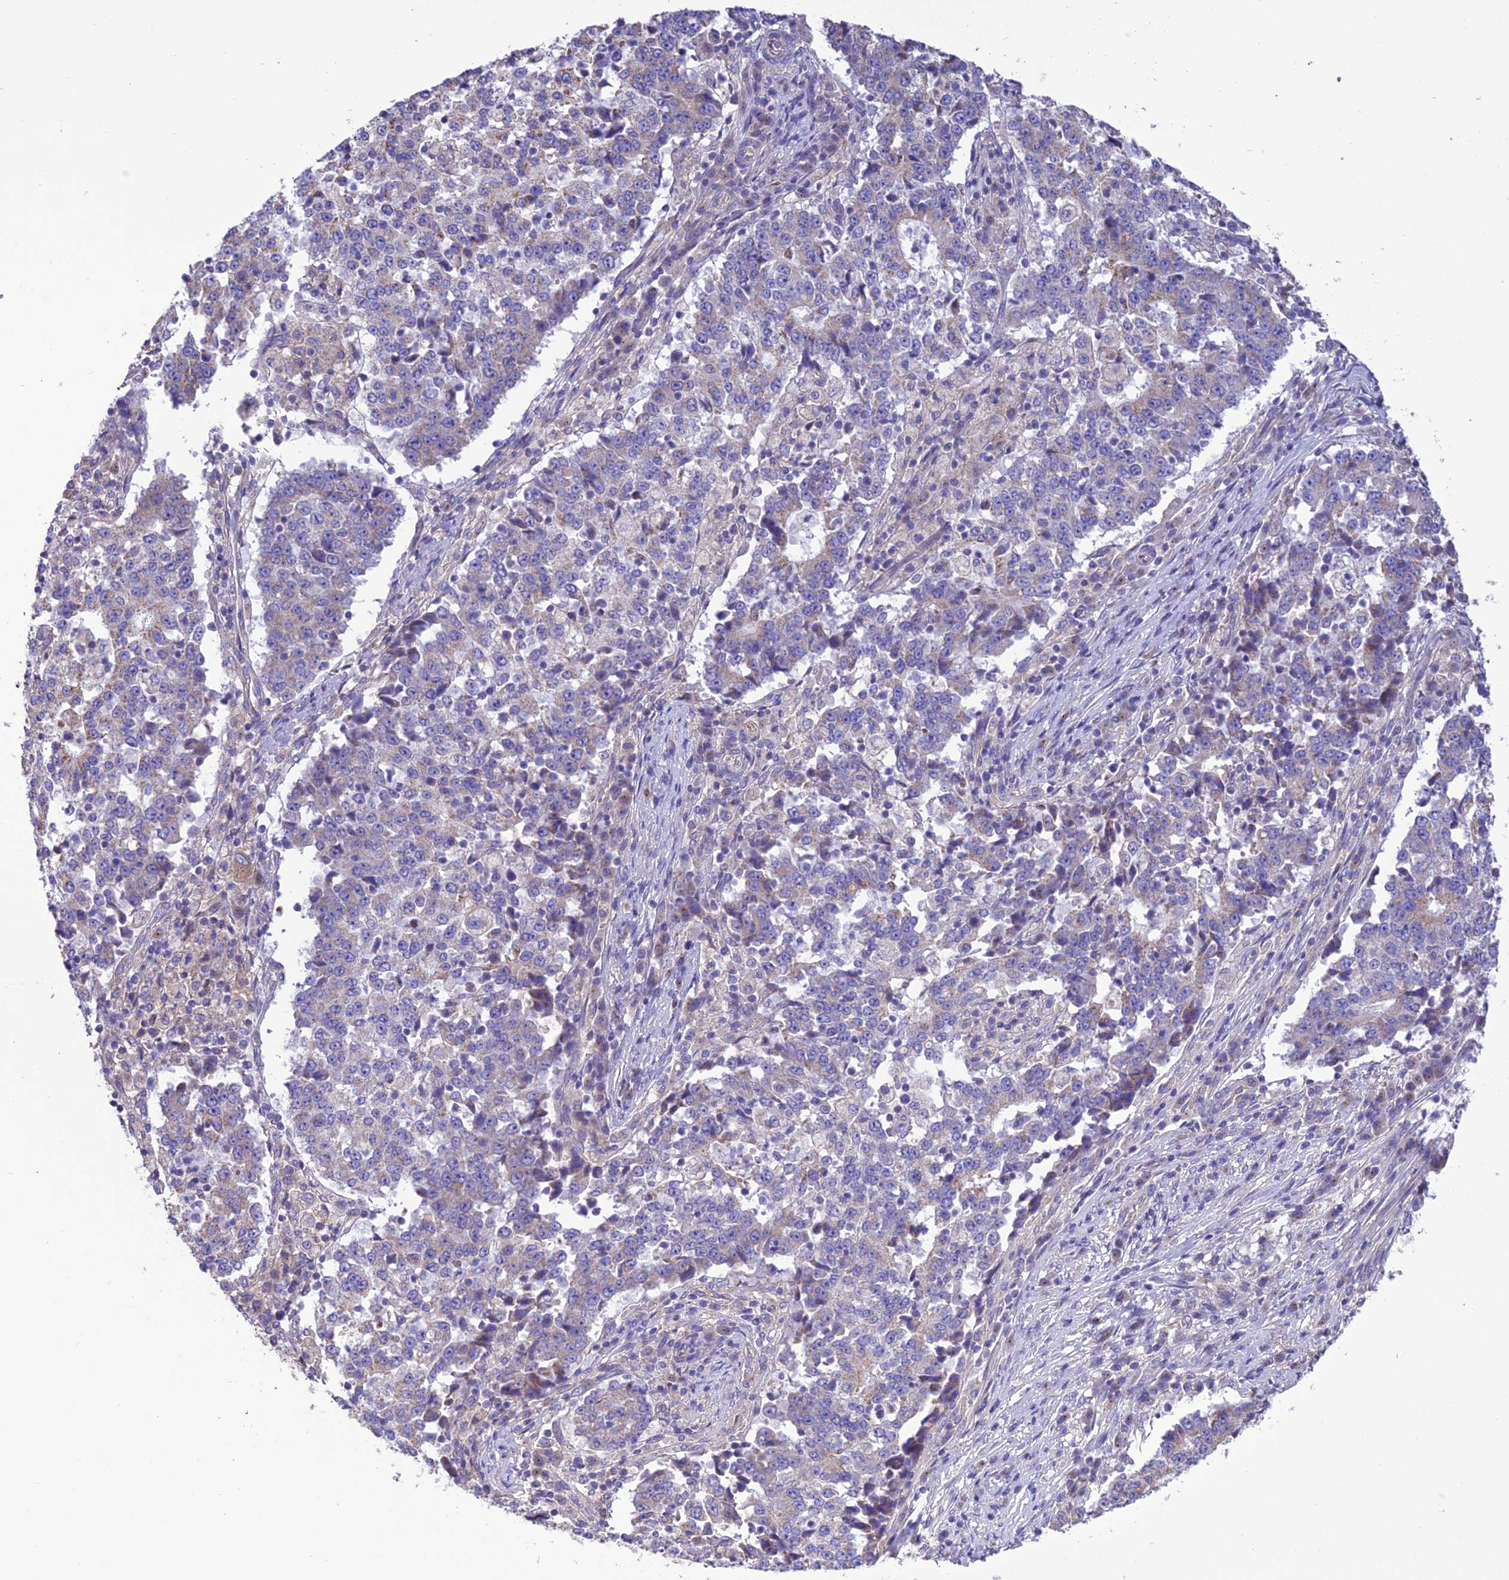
{"staining": {"intensity": "weak", "quantity": "<25%", "location": "cytoplasmic/membranous"}, "tissue": "stomach cancer", "cell_type": "Tumor cells", "image_type": "cancer", "snomed": [{"axis": "morphology", "description": "Adenocarcinoma, NOS"}, {"axis": "topography", "description": "Stomach"}], "caption": "Stomach cancer was stained to show a protein in brown. There is no significant staining in tumor cells. (DAB immunohistochemistry with hematoxylin counter stain).", "gene": "MAP3K12", "patient": {"sex": "male", "age": 59}}